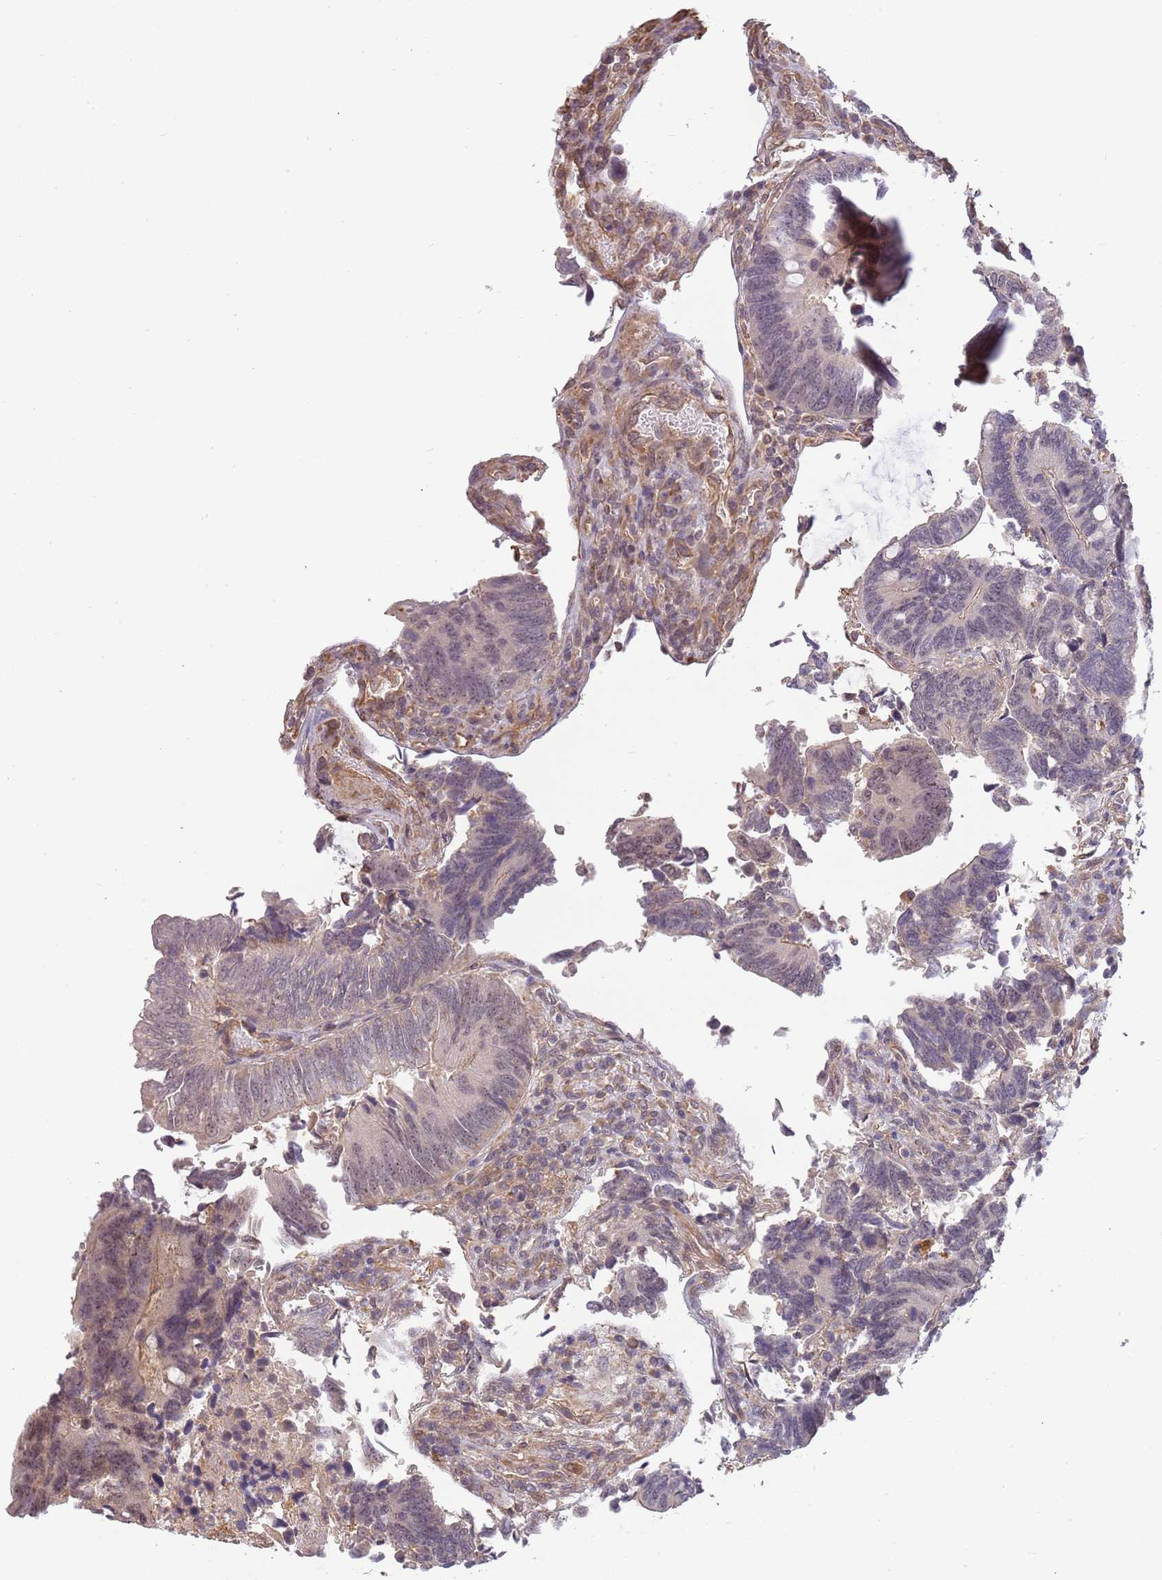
{"staining": {"intensity": "weak", "quantity": "25%-75%", "location": "nuclear"}, "tissue": "colorectal cancer", "cell_type": "Tumor cells", "image_type": "cancer", "snomed": [{"axis": "morphology", "description": "Adenocarcinoma, NOS"}, {"axis": "topography", "description": "Colon"}], "caption": "Brown immunohistochemical staining in human adenocarcinoma (colorectal) demonstrates weak nuclear expression in approximately 25%-75% of tumor cells.", "gene": "SURF2", "patient": {"sex": "male", "age": 87}}